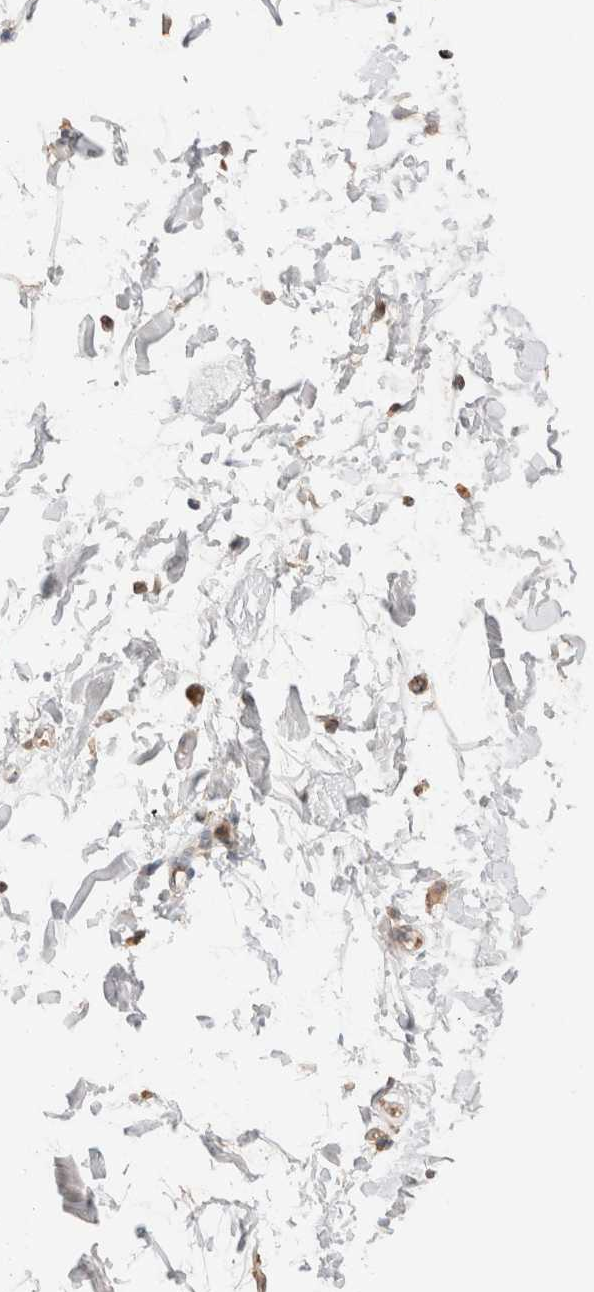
{"staining": {"intensity": "weak", "quantity": ">75%", "location": "cytoplasmic/membranous"}, "tissue": "adipose tissue", "cell_type": "Adipocytes", "image_type": "normal", "snomed": [{"axis": "morphology", "description": "Normal tissue, NOS"}, {"axis": "topography", "description": "Soft tissue"}], "caption": "This micrograph shows immunohistochemistry (IHC) staining of benign human adipose tissue, with low weak cytoplasmic/membranous positivity in about >75% of adipocytes.", "gene": "RABEPK", "patient": {"sex": "male", "age": 72}}